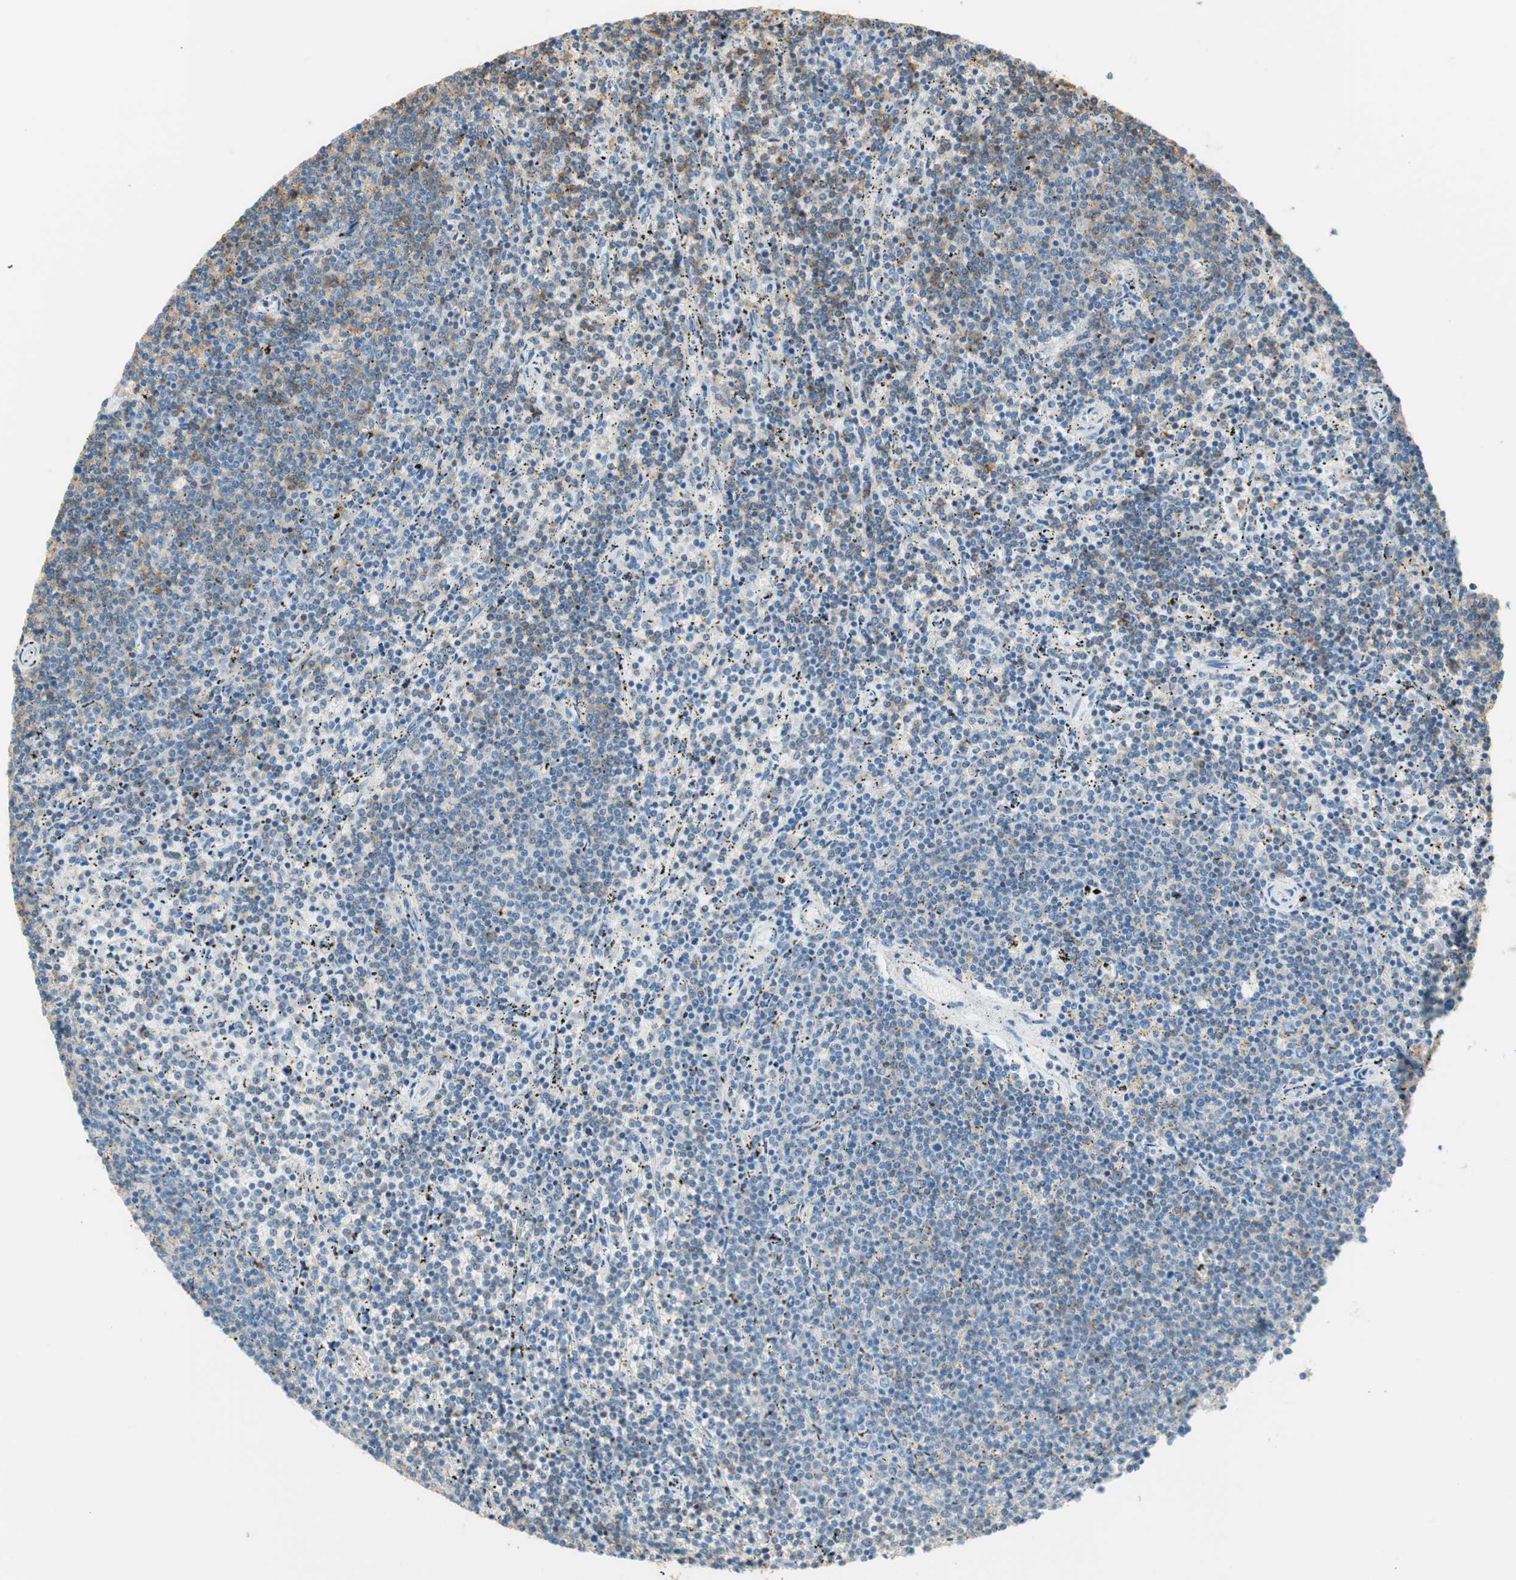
{"staining": {"intensity": "moderate", "quantity": "25%-75%", "location": "cytoplasmic/membranous"}, "tissue": "lymphoma", "cell_type": "Tumor cells", "image_type": "cancer", "snomed": [{"axis": "morphology", "description": "Malignant lymphoma, non-Hodgkin's type, Low grade"}, {"axis": "topography", "description": "Spleen"}], "caption": "A micrograph of lymphoma stained for a protein exhibits moderate cytoplasmic/membranous brown staining in tumor cells.", "gene": "TNFRSF13C", "patient": {"sex": "female", "age": 50}}